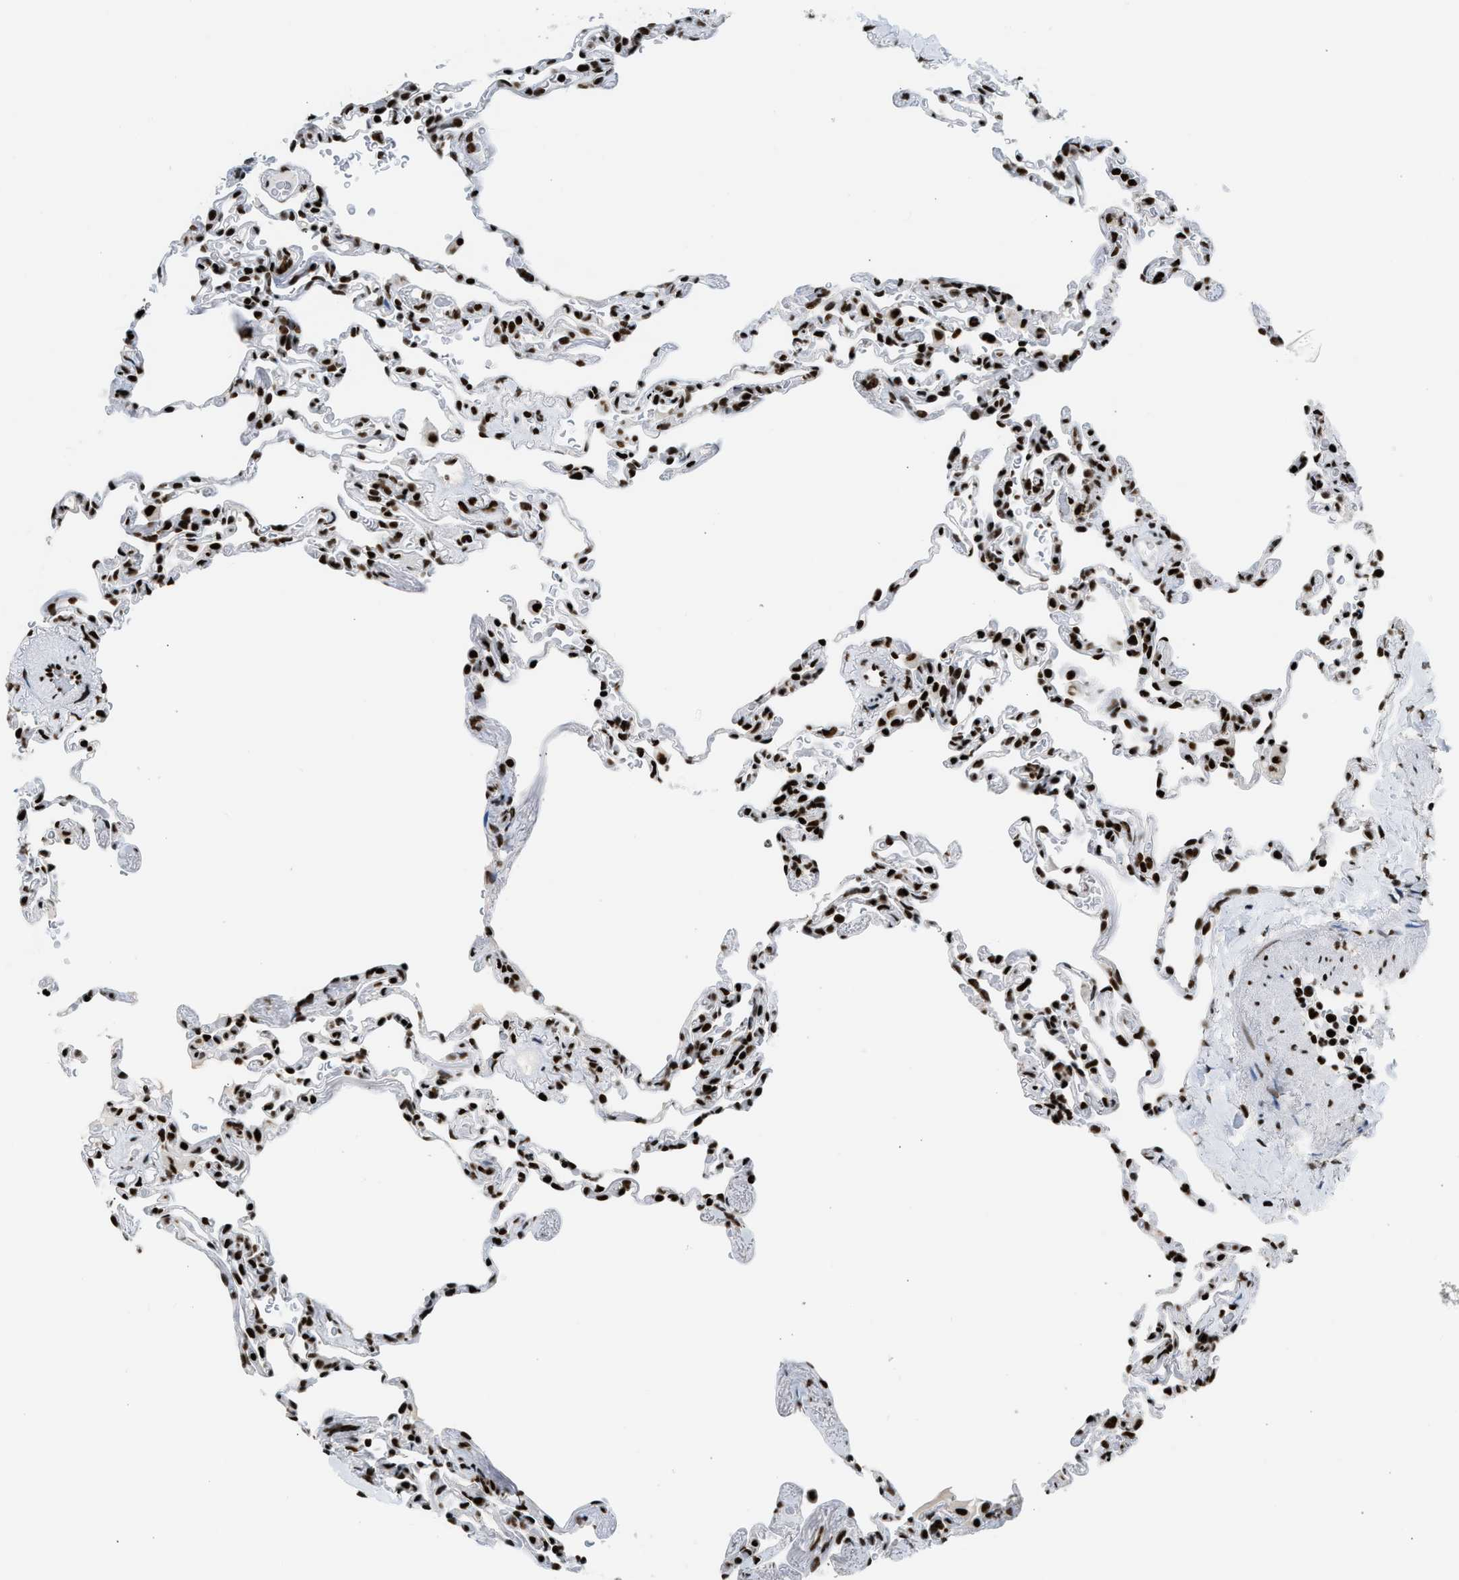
{"staining": {"intensity": "strong", "quantity": ">75%", "location": "nuclear"}, "tissue": "lung", "cell_type": "Alveolar cells", "image_type": "normal", "snomed": [{"axis": "morphology", "description": "Normal tissue, NOS"}, {"axis": "topography", "description": "Lung"}], "caption": "The photomicrograph exhibits a brown stain indicating the presence of a protein in the nuclear of alveolar cells in lung. Using DAB (brown) and hematoxylin (blue) stains, captured at high magnification using brightfield microscopy.", "gene": "PIF1", "patient": {"sex": "male", "age": 59}}